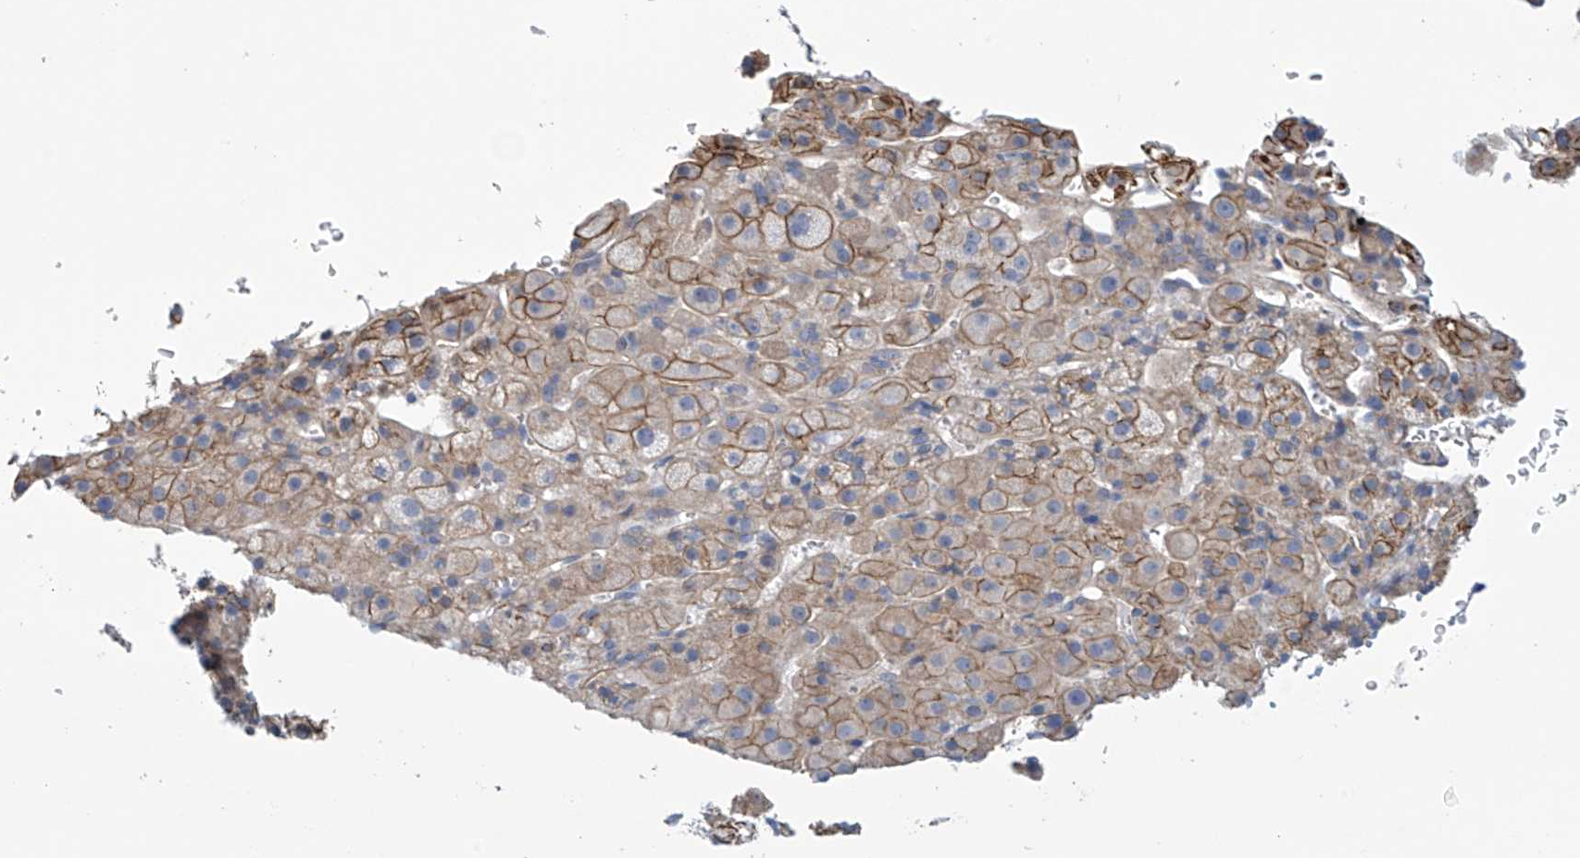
{"staining": {"intensity": "moderate", "quantity": "25%-75%", "location": "cytoplasmic/membranous"}, "tissue": "adrenal gland", "cell_type": "Glandular cells", "image_type": "normal", "snomed": [{"axis": "morphology", "description": "Normal tissue, NOS"}, {"axis": "topography", "description": "Adrenal gland"}], "caption": "Immunohistochemistry (IHC) of normal adrenal gland displays medium levels of moderate cytoplasmic/membranous staining in about 25%-75% of glandular cells. Nuclei are stained in blue.", "gene": "ABHD13", "patient": {"sex": "female", "age": 57}}